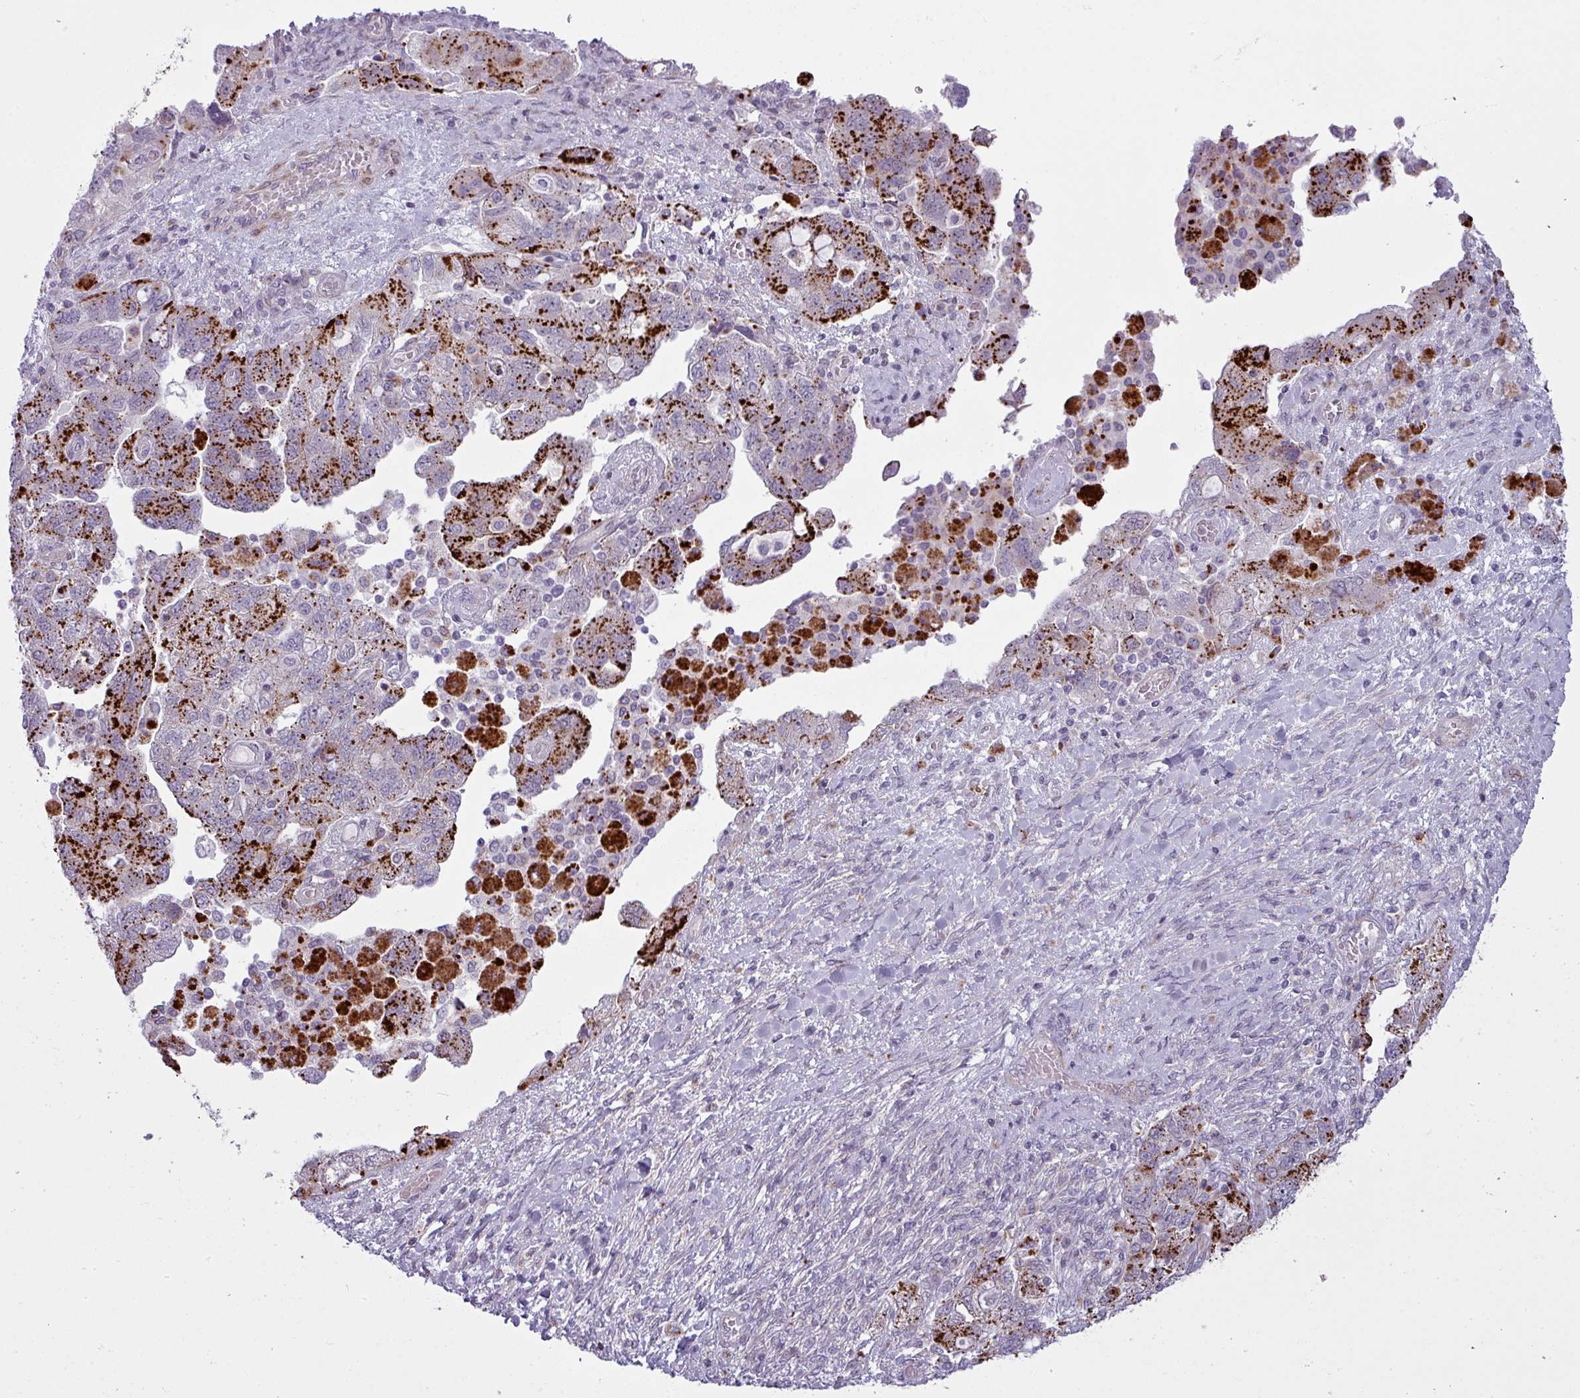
{"staining": {"intensity": "strong", "quantity": ">75%", "location": "cytoplasmic/membranous"}, "tissue": "ovarian cancer", "cell_type": "Tumor cells", "image_type": "cancer", "snomed": [{"axis": "morphology", "description": "Carcinoma, NOS"}, {"axis": "morphology", "description": "Cystadenocarcinoma, serous, NOS"}, {"axis": "topography", "description": "Ovary"}], "caption": "Brown immunohistochemical staining in human ovarian serous cystadenocarcinoma exhibits strong cytoplasmic/membranous staining in about >75% of tumor cells.", "gene": "MAP7D2", "patient": {"sex": "female", "age": 69}}